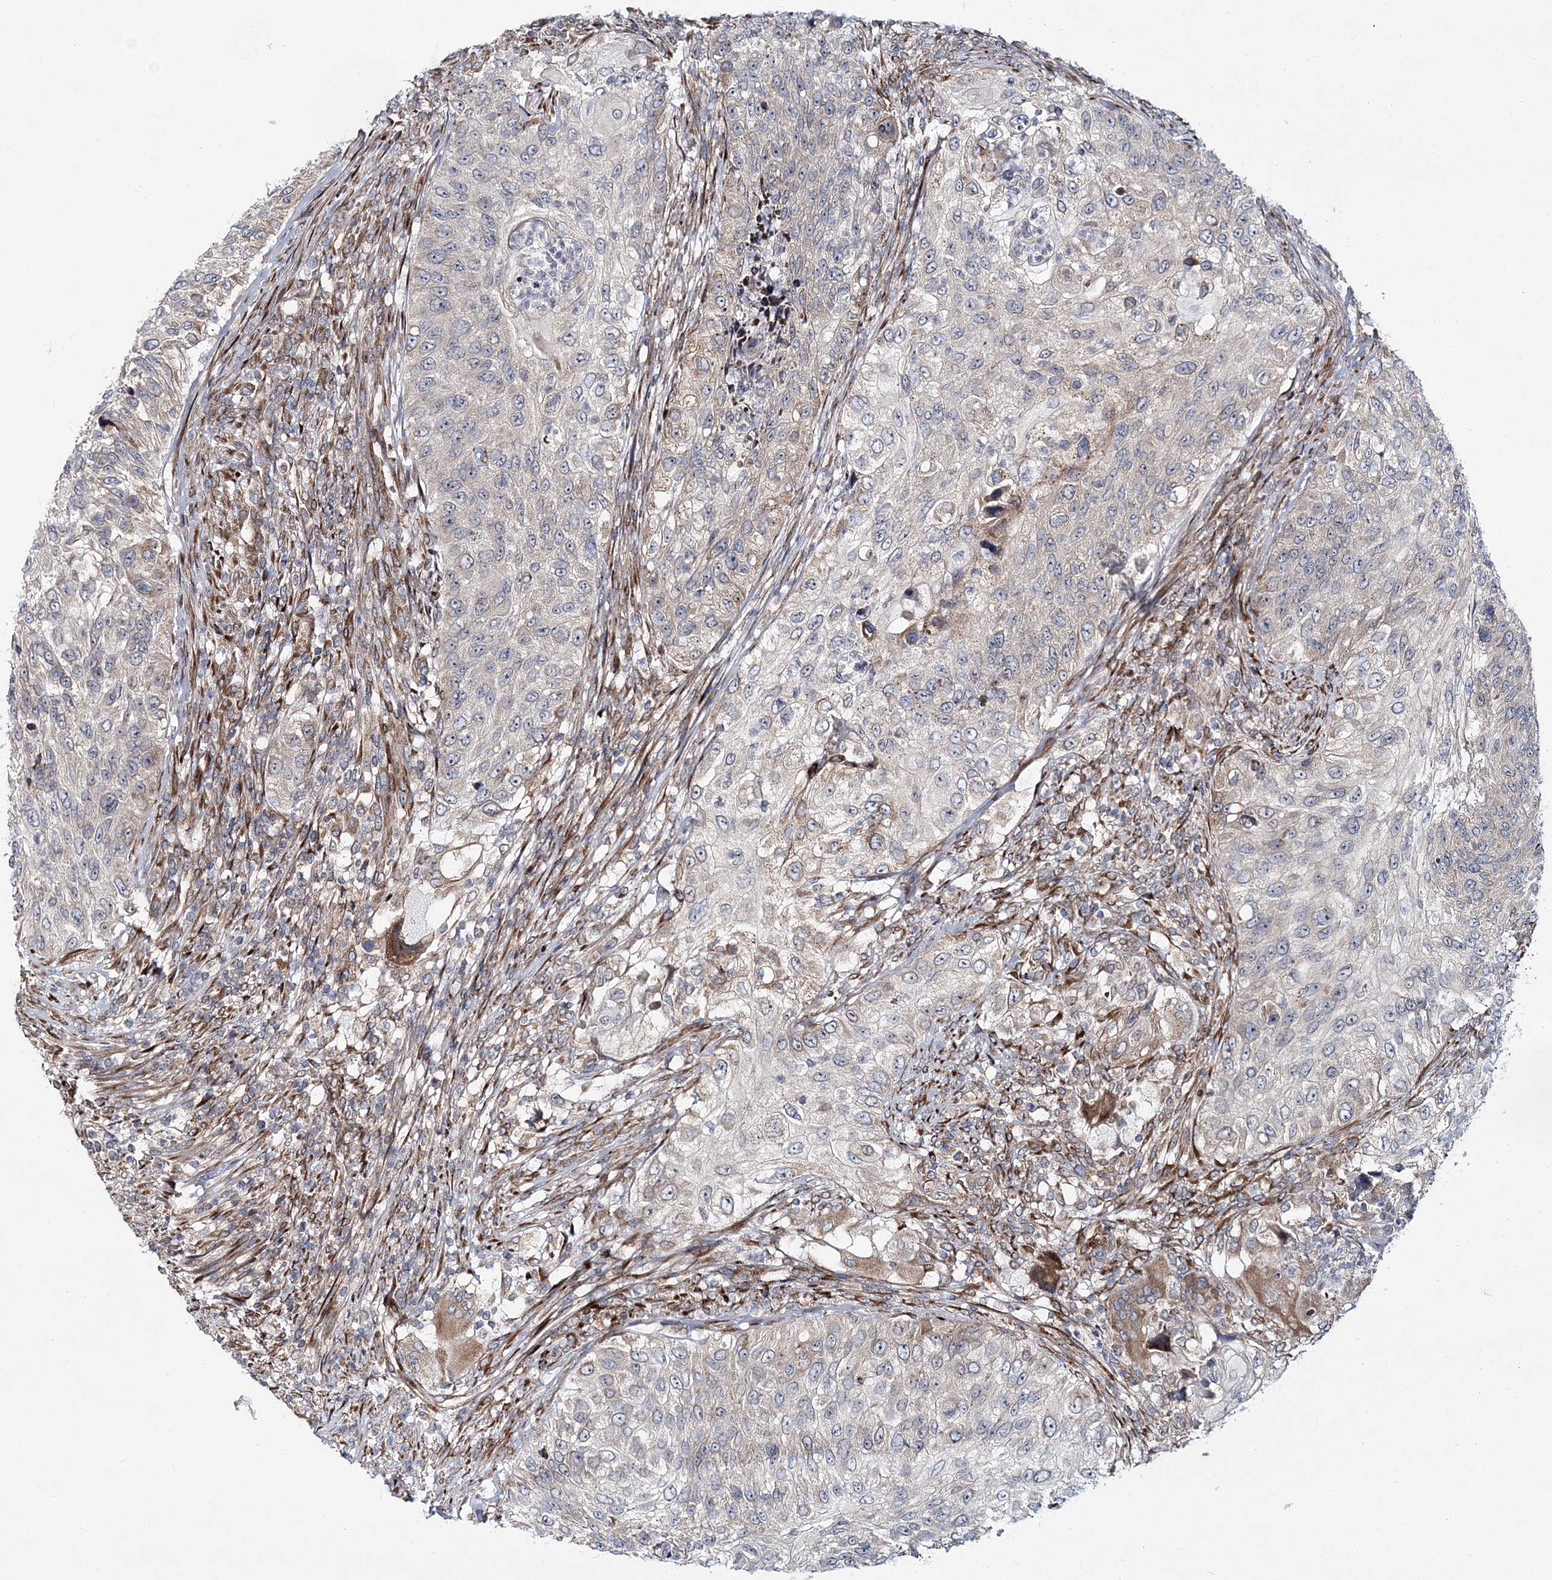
{"staining": {"intensity": "negative", "quantity": "none", "location": "none"}, "tissue": "urothelial cancer", "cell_type": "Tumor cells", "image_type": "cancer", "snomed": [{"axis": "morphology", "description": "Urothelial carcinoma, High grade"}, {"axis": "topography", "description": "Urinary bladder"}], "caption": "Tumor cells are negative for brown protein staining in urothelial cancer.", "gene": "NBAS", "patient": {"sex": "female", "age": 60}}